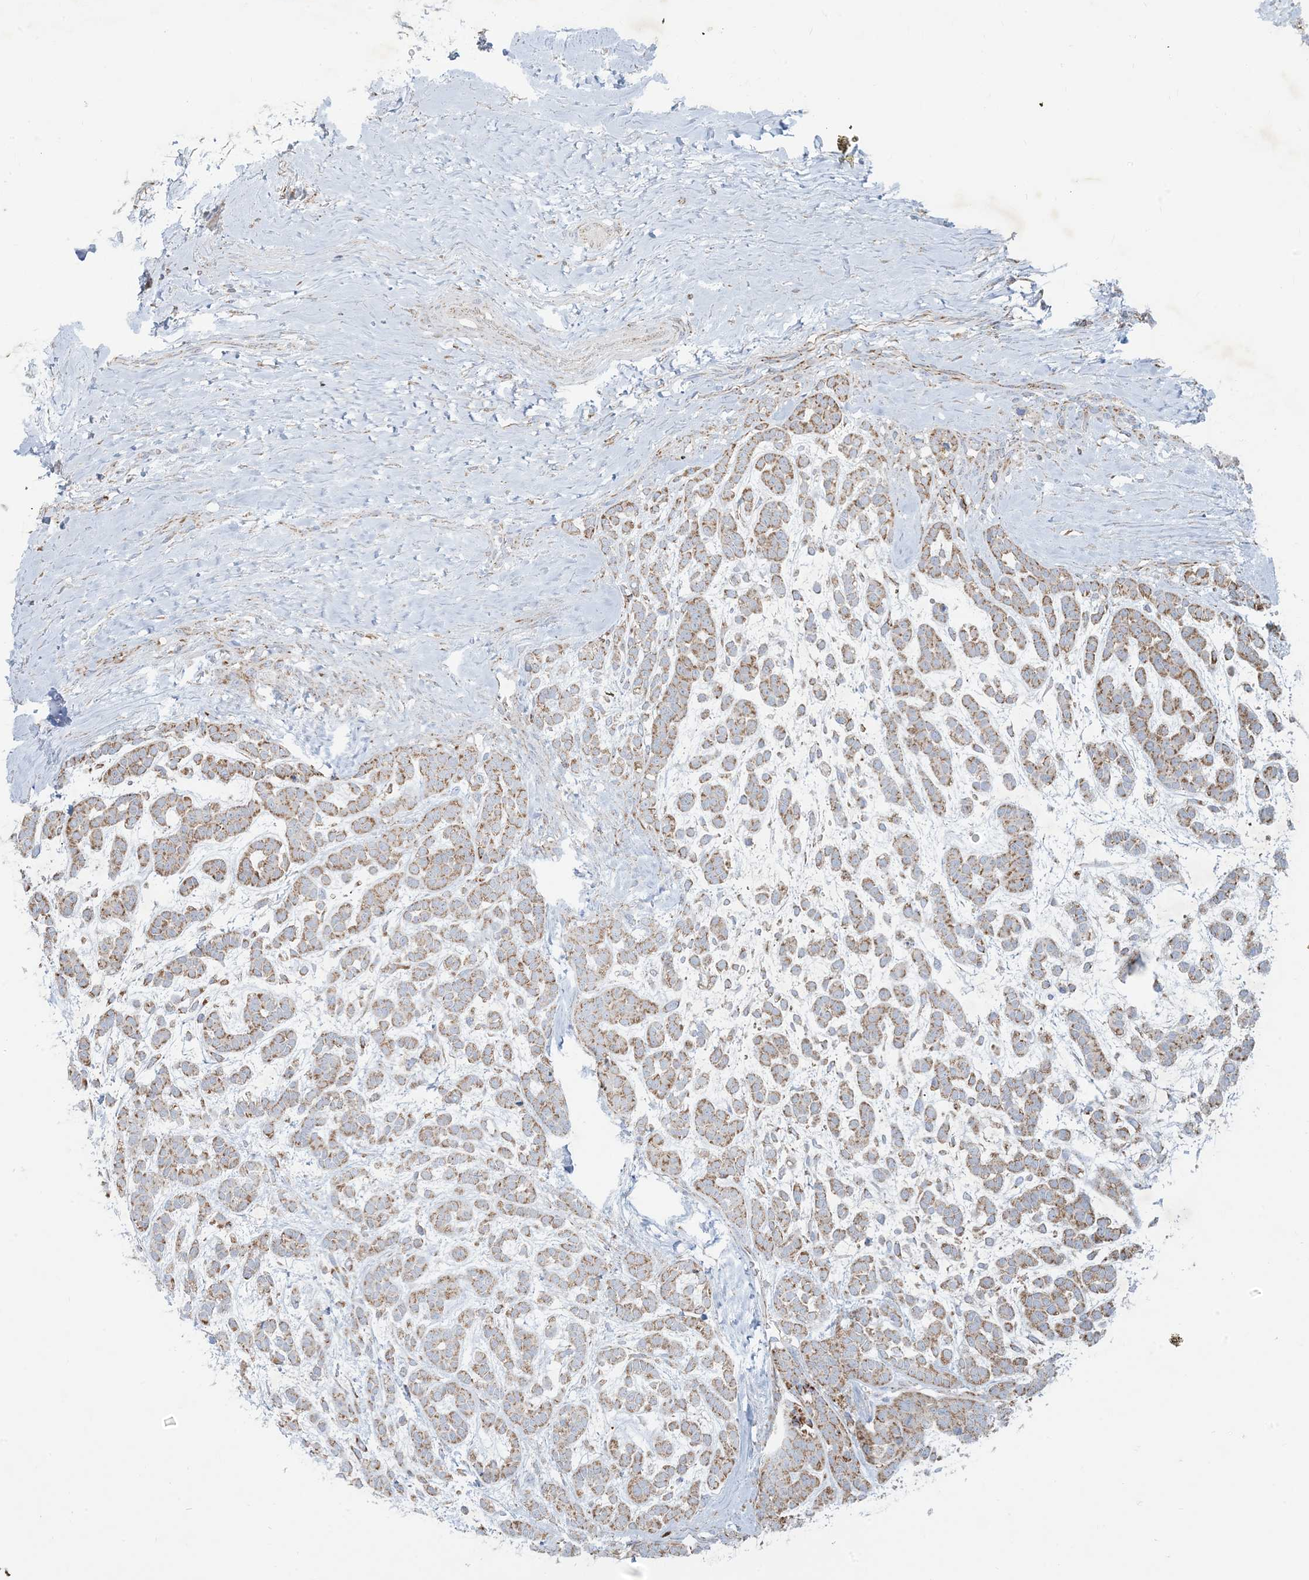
{"staining": {"intensity": "moderate", "quantity": ">75%", "location": "cytoplasmic/membranous"}, "tissue": "head and neck cancer", "cell_type": "Tumor cells", "image_type": "cancer", "snomed": [{"axis": "morphology", "description": "Adenocarcinoma, NOS"}, {"axis": "morphology", "description": "Adenoma, NOS"}, {"axis": "topography", "description": "Head-Neck"}], "caption": "Head and neck cancer (adenocarcinoma) stained with IHC reveals moderate cytoplasmic/membranous staining in about >75% of tumor cells.", "gene": "BEND4", "patient": {"sex": "female", "age": 55}}